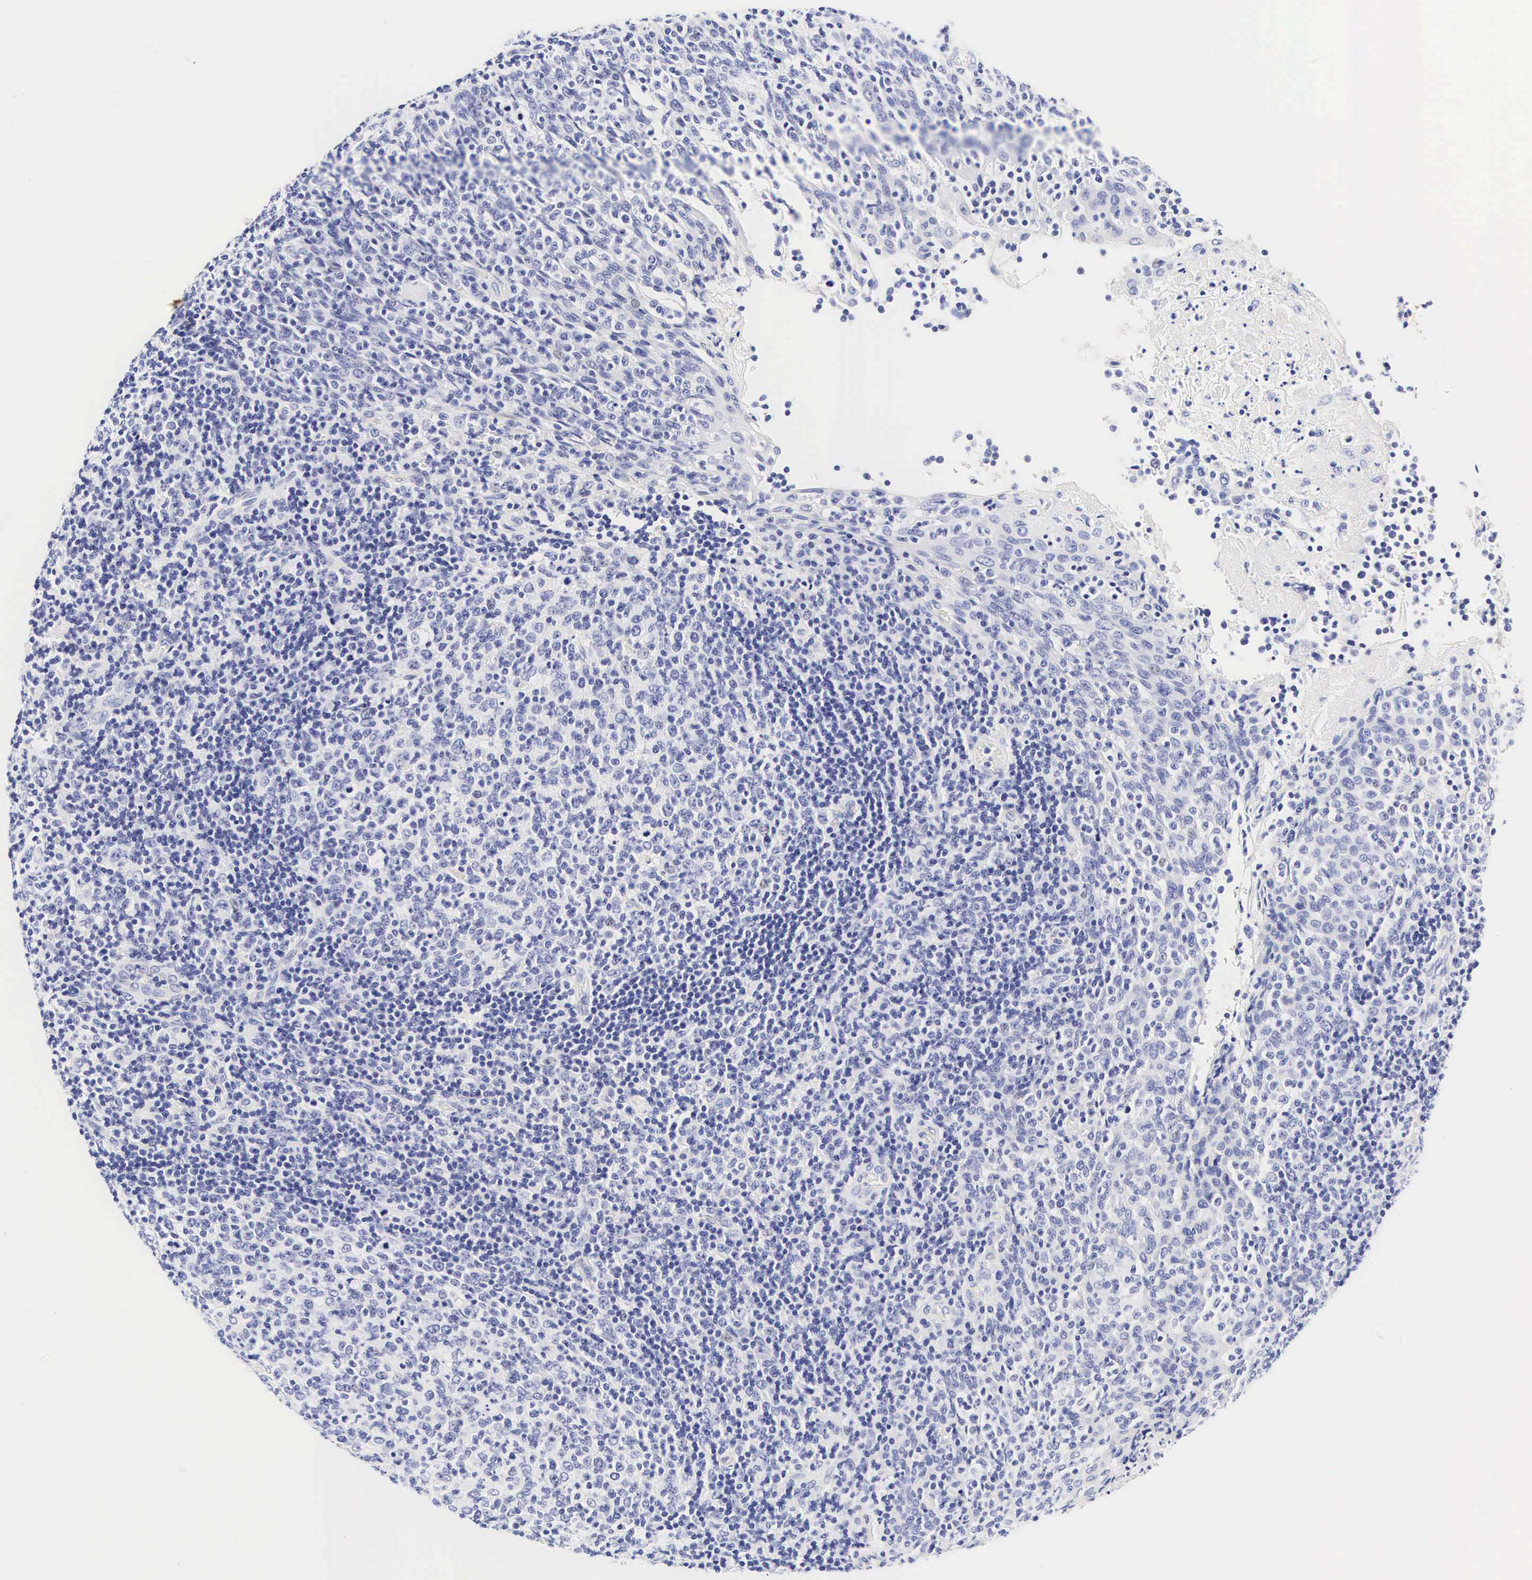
{"staining": {"intensity": "negative", "quantity": "none", "location": "none"}, "tissue": "tonsil", "cell_type": "Germinal center cells", "image_type": "normal", "snomed": [{"axis": "morphology", "description": "Normal tissue, NOS"}, {"axis": "topography", "description": "Tonsil"}], "caption": "Immunohistochemistry (IHC) image of normal tonsil: human tonsil stained with DAB (3,3'-diaminobenzidine) displays no significant protein staining in germinal center cells. (IHC, brightfield microscopy, high magnification).", "gene": "CNN1", "patient": {"sex": "female", "age": 3}}